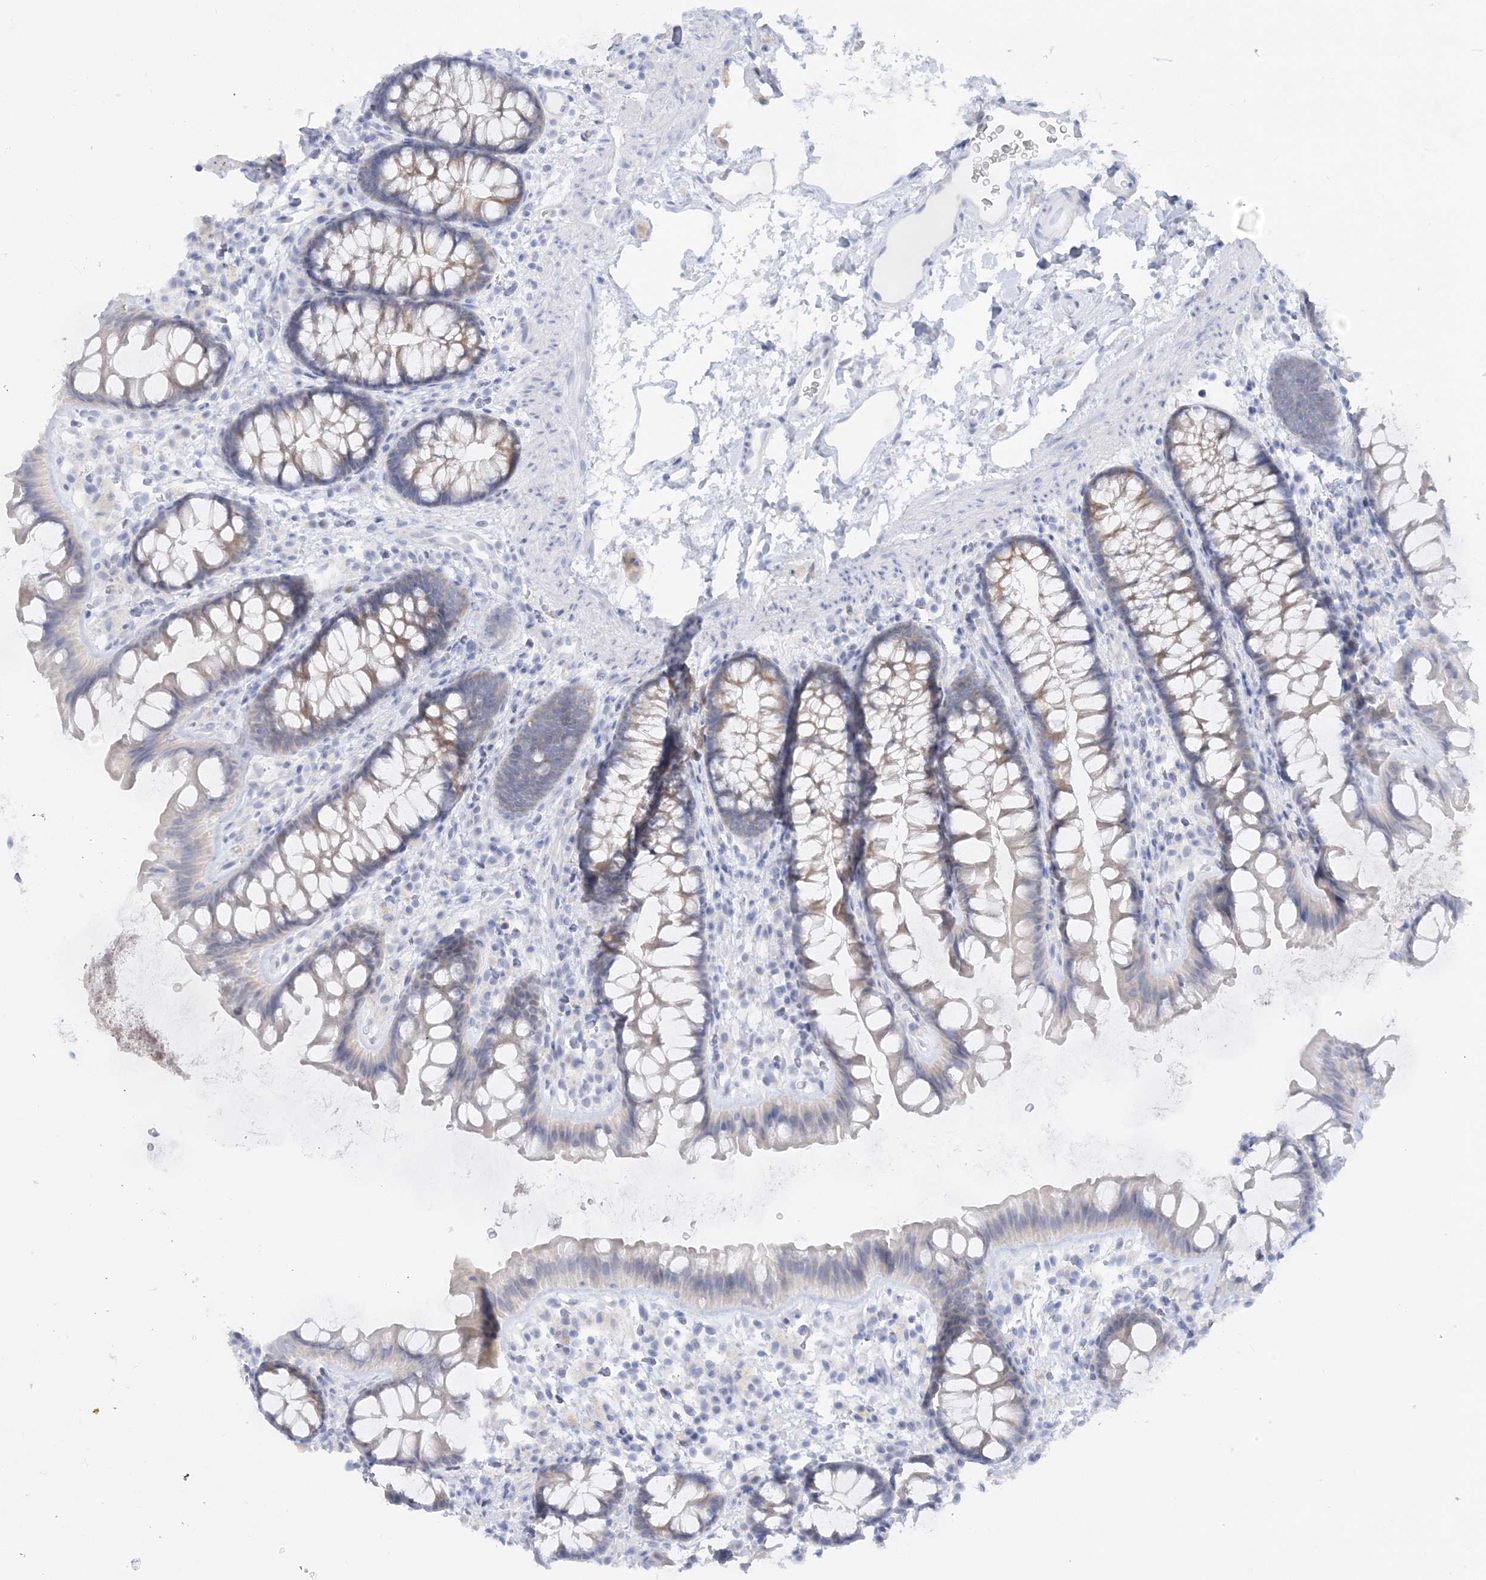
{"staining": {"intensity": "negative", "quantity": "none", "location": "none"}, "tissue": "colon", "cell_type": "Endothelial cells", "image_type": "normal", "snomed": [{"axis": "morphology", "description": "Normal tissue, NOS"}, {"axis": "topography", "description": "Colon"}], "caption": "Human colon stained for a protein using immunohistochemistry demonstrates no staining in endothelial cells.", "gene": "ENSG00000288637", "patient": {"sex": "female", "age": 62}}